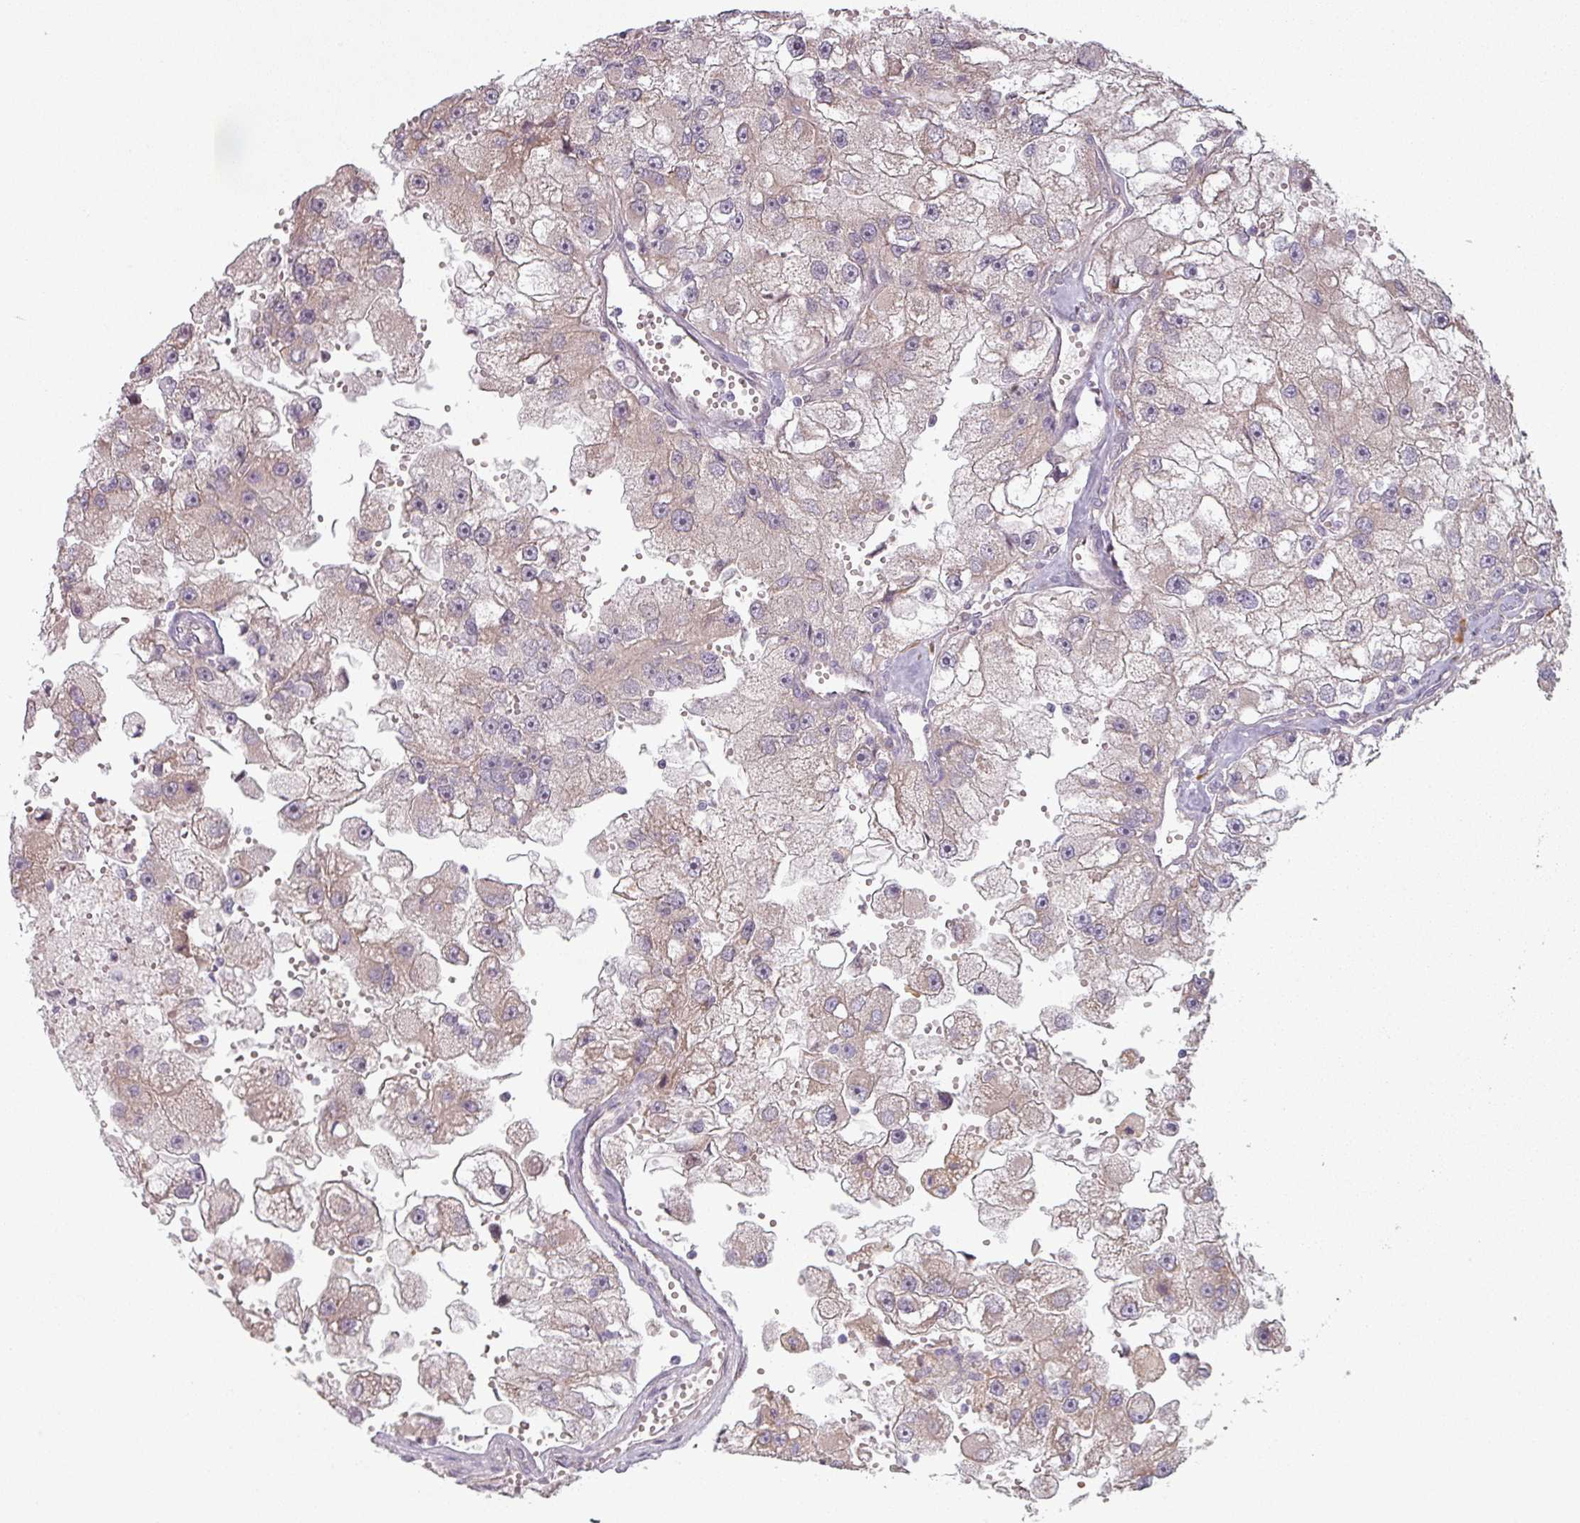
{"staining": {"intensity": "weak", "quantity": "25%-75%", "location": "cytoplasmic/membranous"}, "tissue": "renal cancer", "cell_type": "Tumor cells", "image_type": "cancer", "snomed": [{"axis": "morphology", "description": "Adenocarcinoma, NOS"}, {"axis": "topography", "description": "Kidney"}], "caption": "A histopathology image of renal cancer (adenocarcinoma) stained for a protein demonstrates weak cytoplasmic/membranous brown staining in tumor cells.", "gene": "PLEKHJ1", "patient": {"sex": "male", "age": 63}}